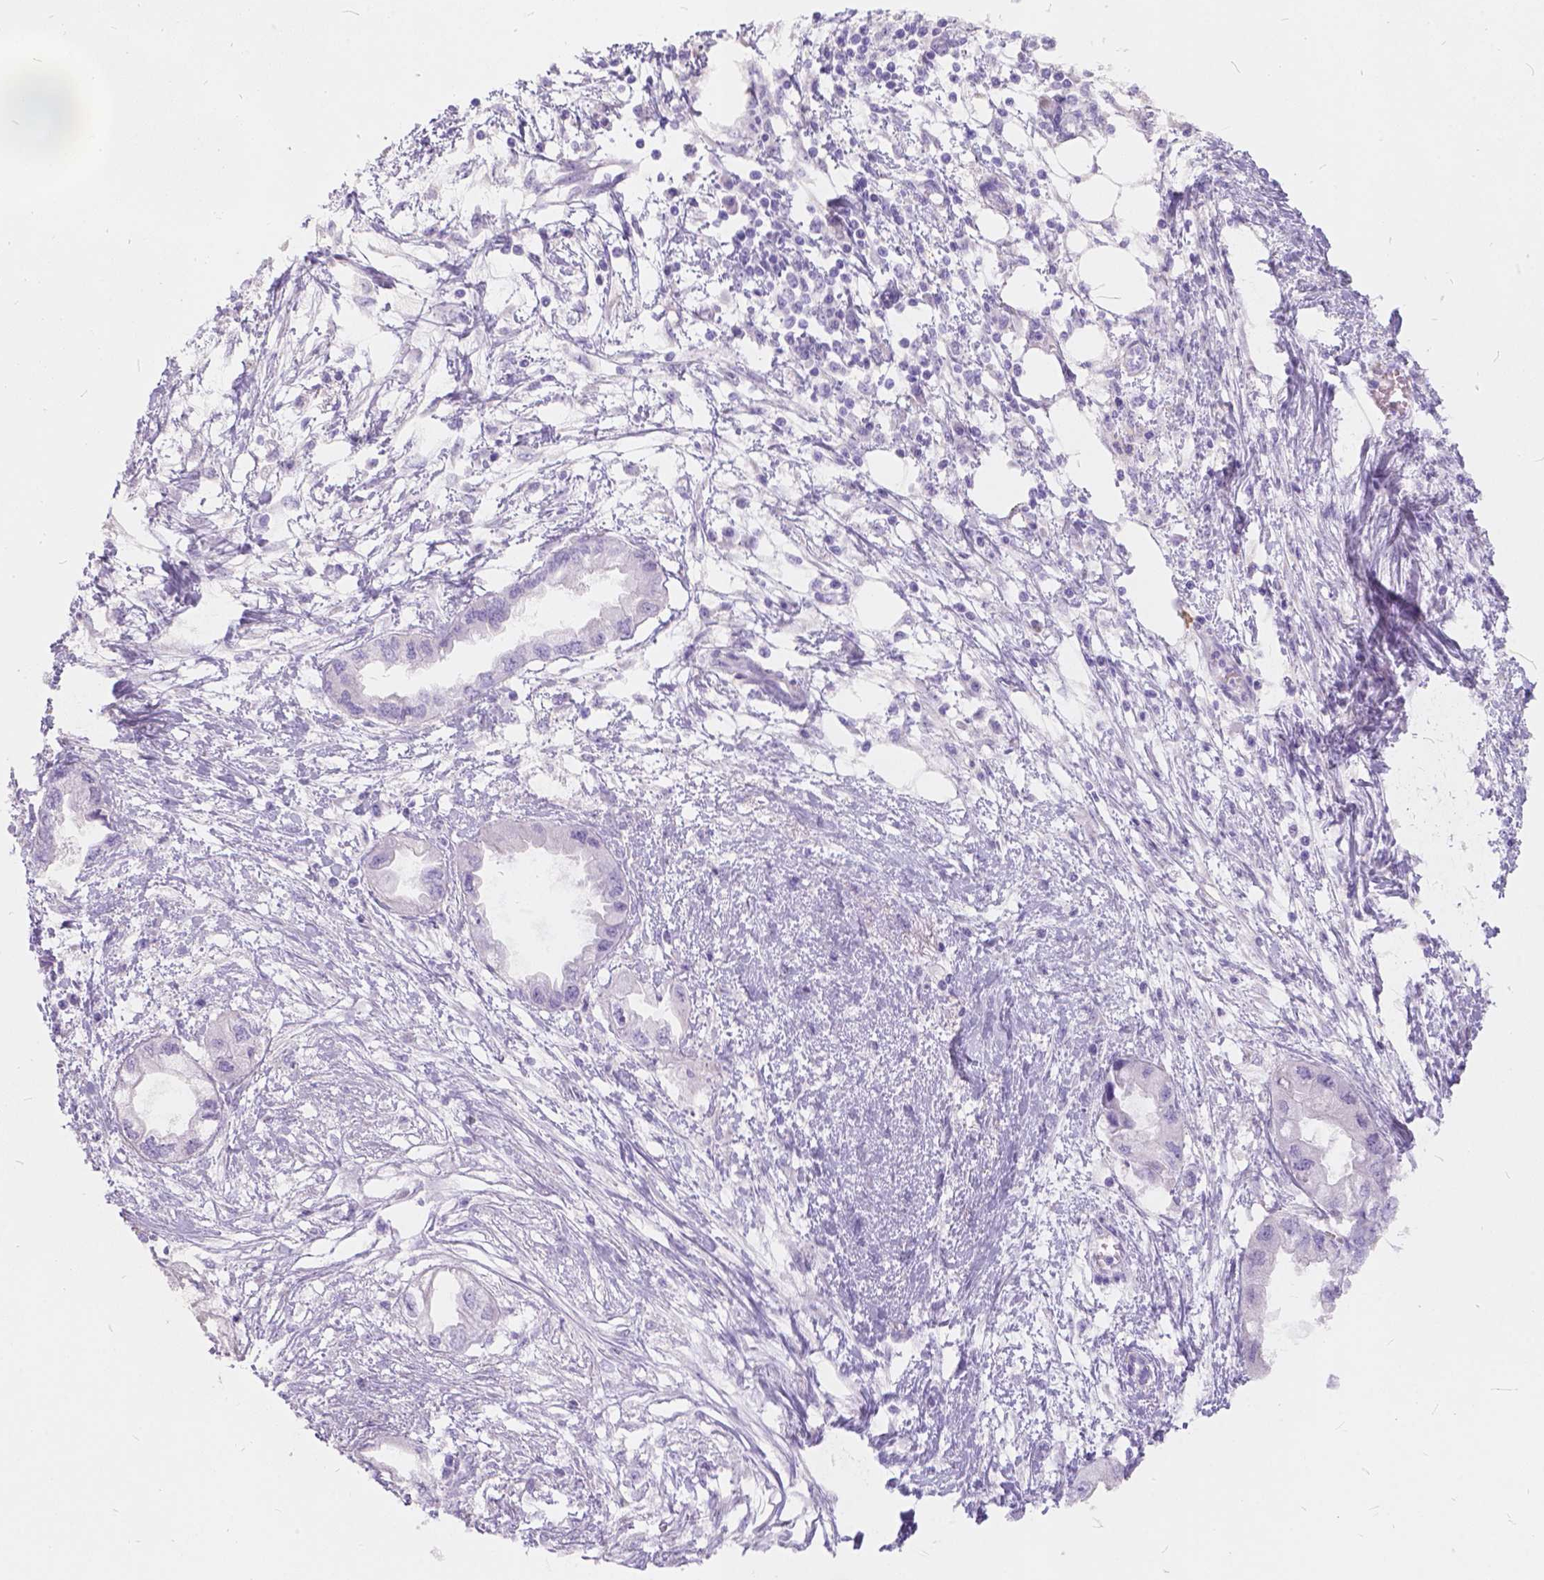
{"staining": {"intensity": "negative", "quantity": "none", "location": "none"}, "tissue": "endometrial cancer", "cell_type": "Tumor cells", "image_type": "cancer", "snomed": [{"axis": "morphology", "description": "Adenocarcinoma, NOS"}, {"axis": "morphology", "description": "Adenocarcinoma, metastatic, NOS"}, {"axis": "topography", "description": "Adipose tissue"}, {"axis": "topography", "description": "Endometrium"}], "caption": "This is an immunohistochemistry (IHC) micrograph of metastatic adenocarcinoma (endometrial). There is no positivity in tumor cells.", "gene": "PEX11G", "patient": {"sex": "female", "age": 67}}